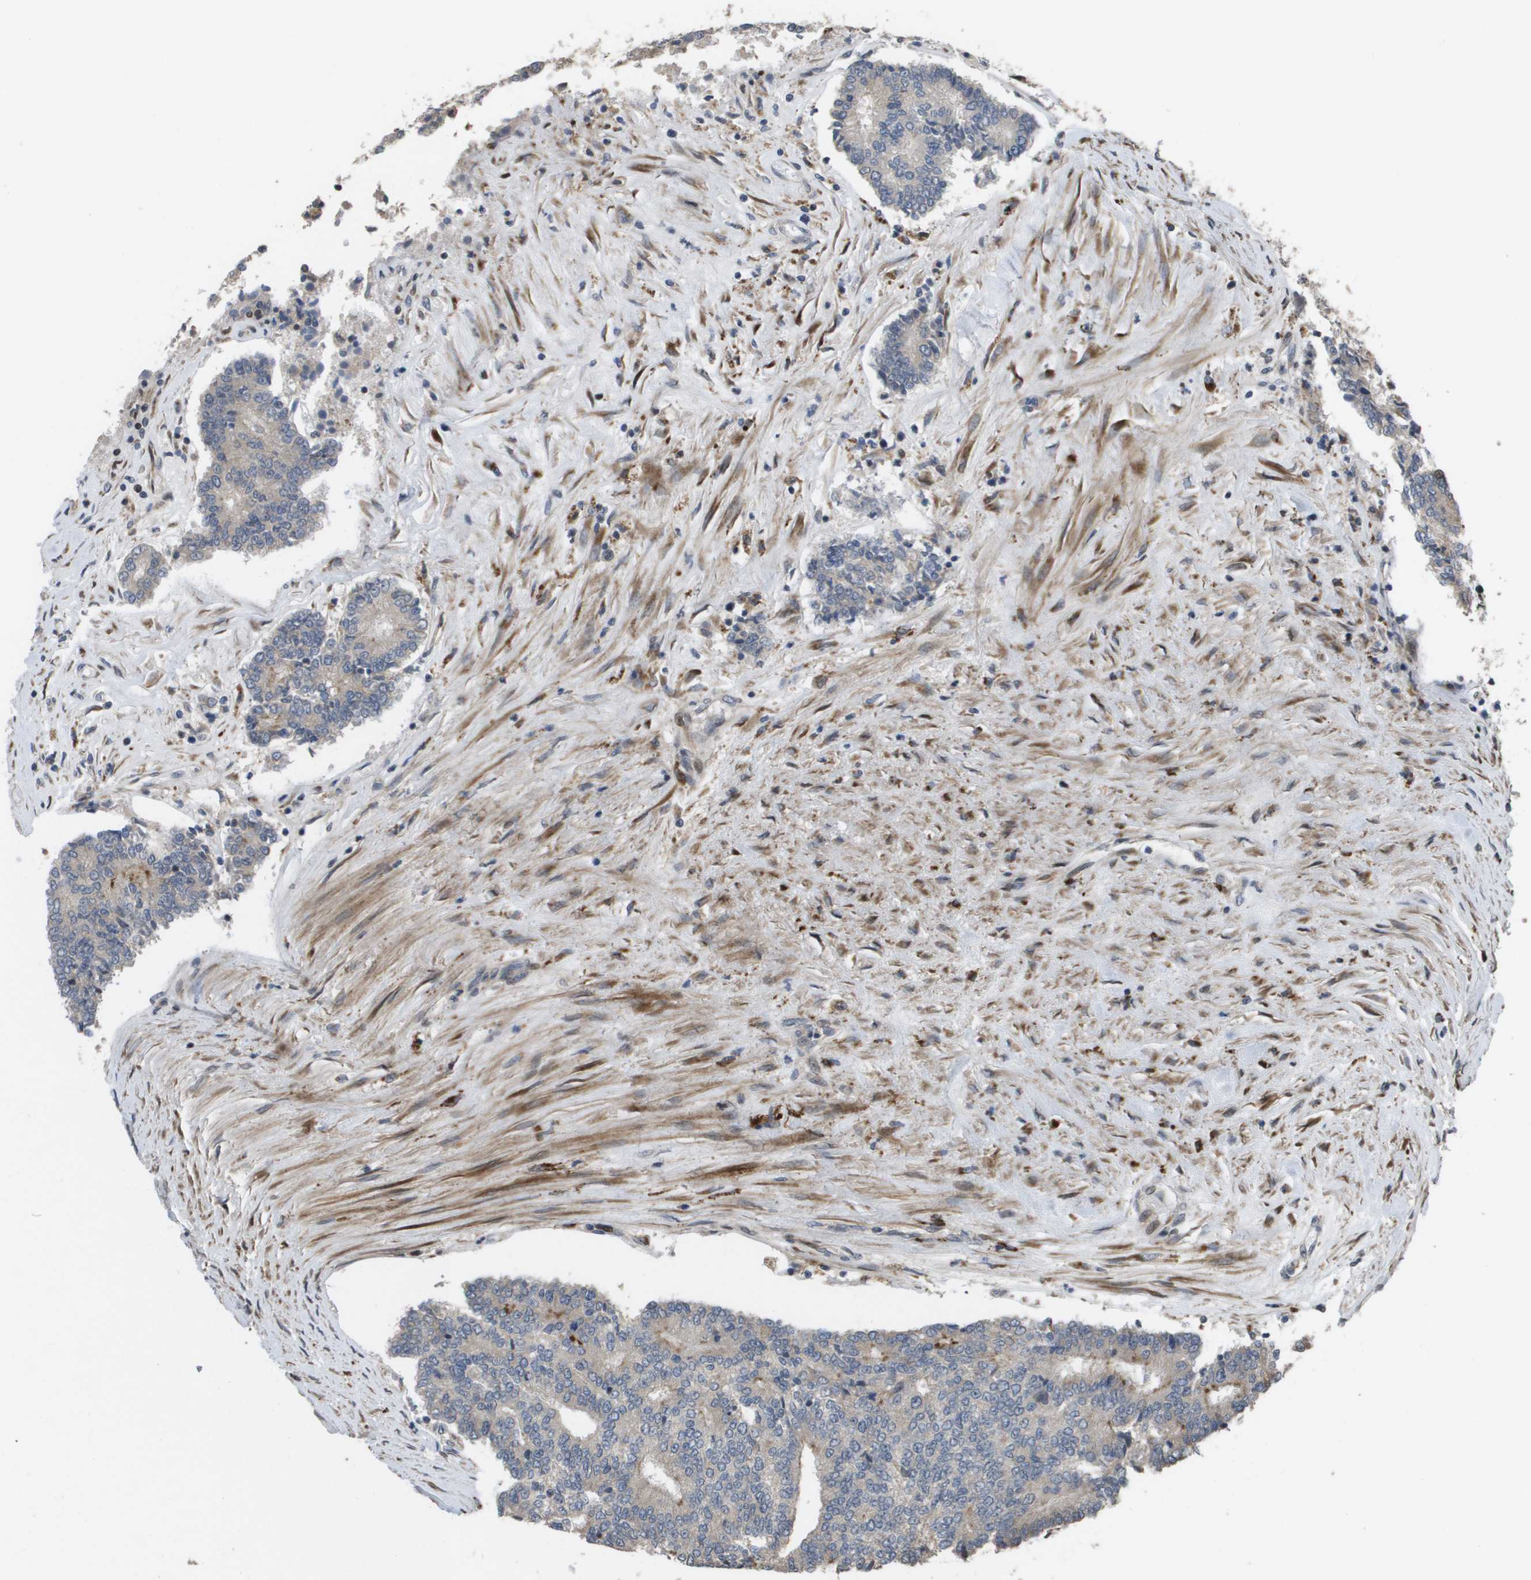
{"staining": {"intensity": "weak", "quantity": "<25%", "location": "cytoplasmic/membranous"}, "tissue": "prostate cancer", "cell_type": "Tumor cells", "image_type": "cancer", "snomed": [{"axis": "morphology", "description": "Normal tissue, NOS"}, {"axis": "morphology", "description": "Adenocarcinoma, High grade"}, {"axis": "topography", "description": "Prostate"}, {"axis": "topography", "description": "Seminal veicle"}], "caption": "Prostate adenocarcinoma (high-grade) was stained to show a protein in brown. There is no significant staining in tumor cells.", "gene": "AXIN2", "patient": {"sex": "male", "age": 55}}